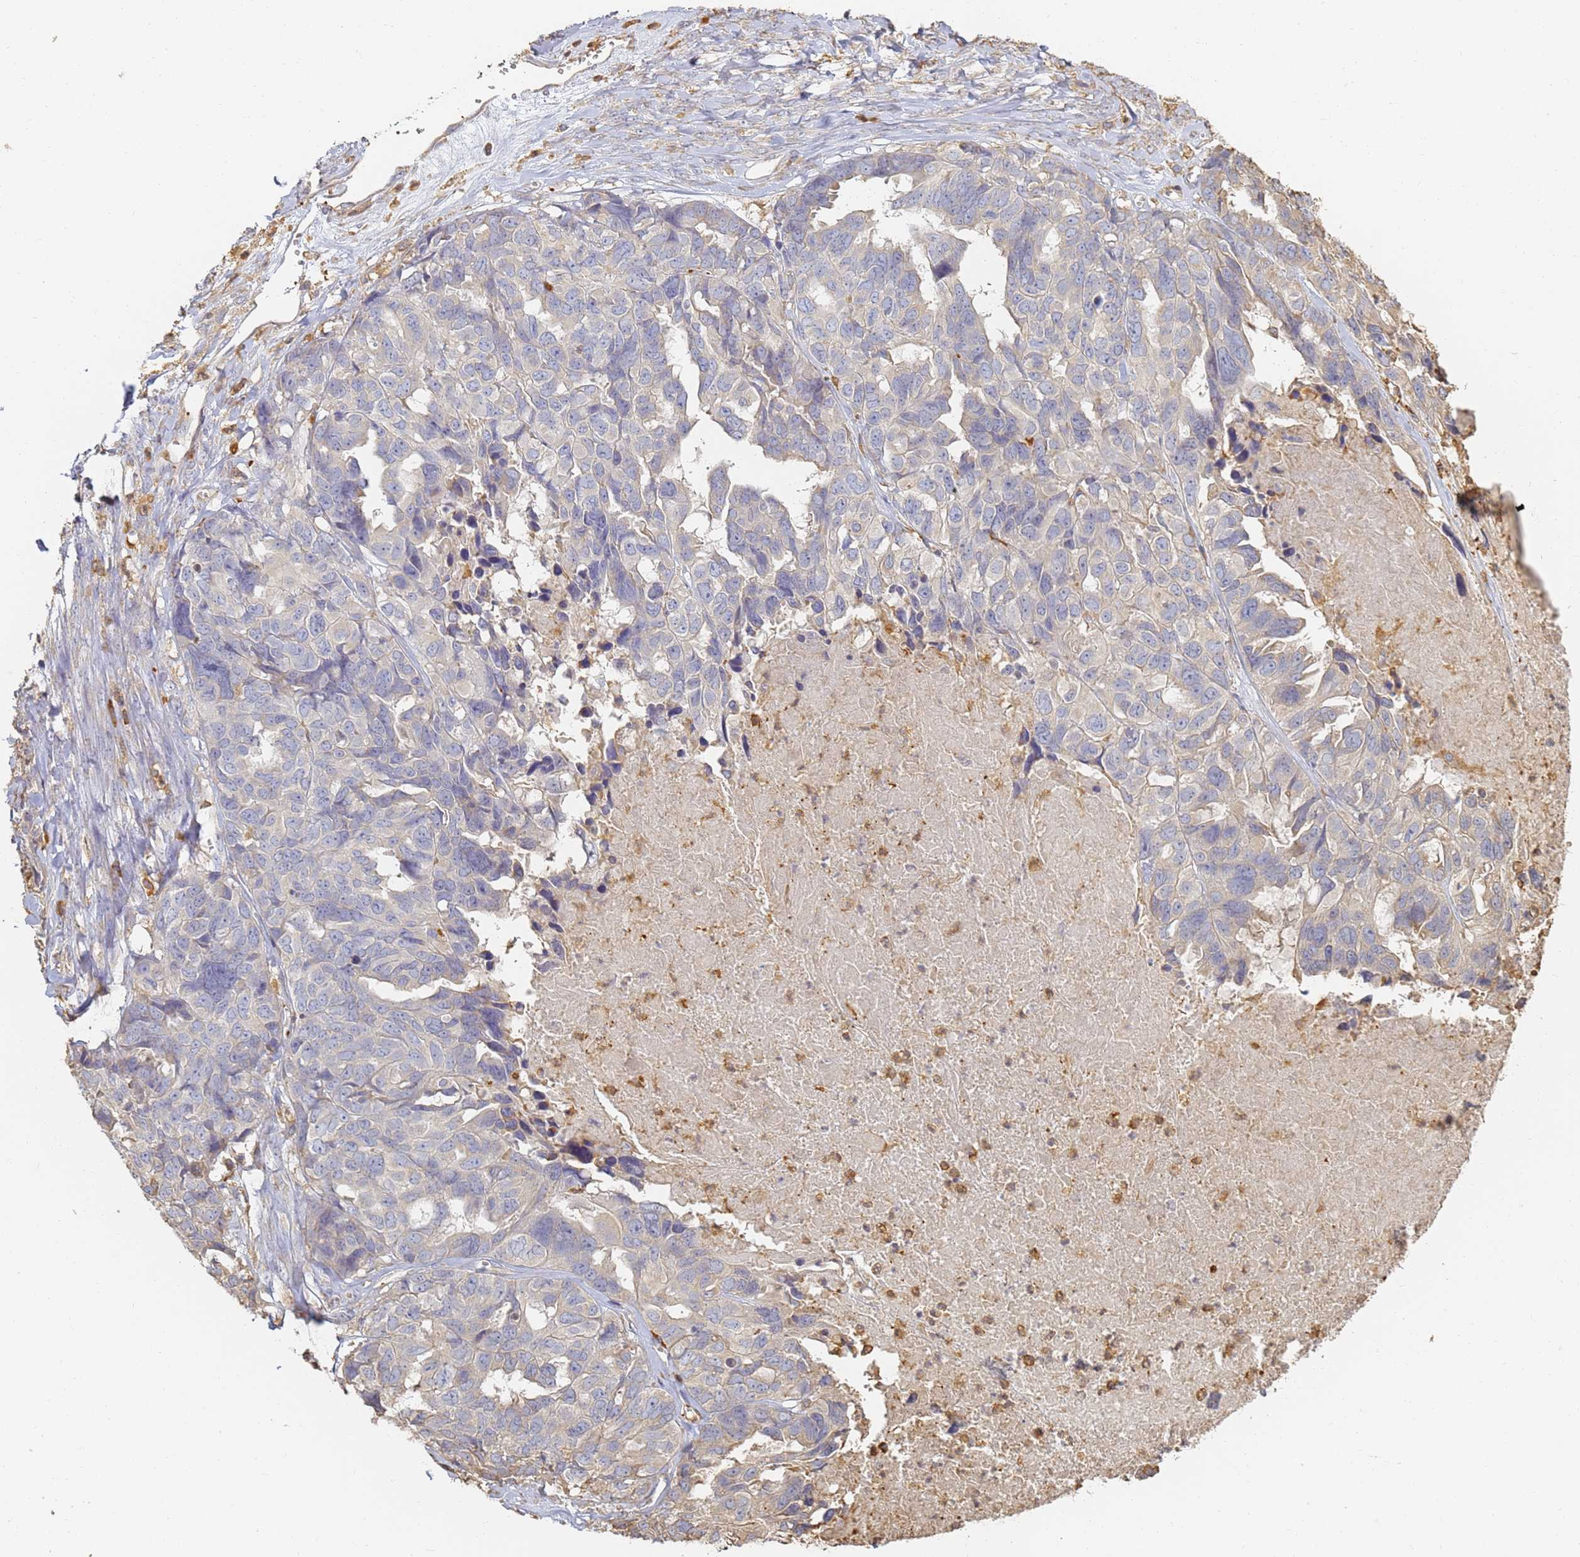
{"staining": {"intensity": "negative", "quantity": "none", "location": "none"}, "tissue": "ovarian cancer", "cell_type": "Tumor cells", "image_type": "cancer", "snomed": [{"axis": "morphology", "description": "Cystadenocarcinoma, serous, NOS"}, {"axis": "topography", "description": "Ovary"}], "caption": "Immunohistochemical staining of serous cystadenocarcinoma (ovarian) exhibits no significant positivity in tumor cells.", "gene": "BIN2", "patient": {"sex": "female", "age": 79}}